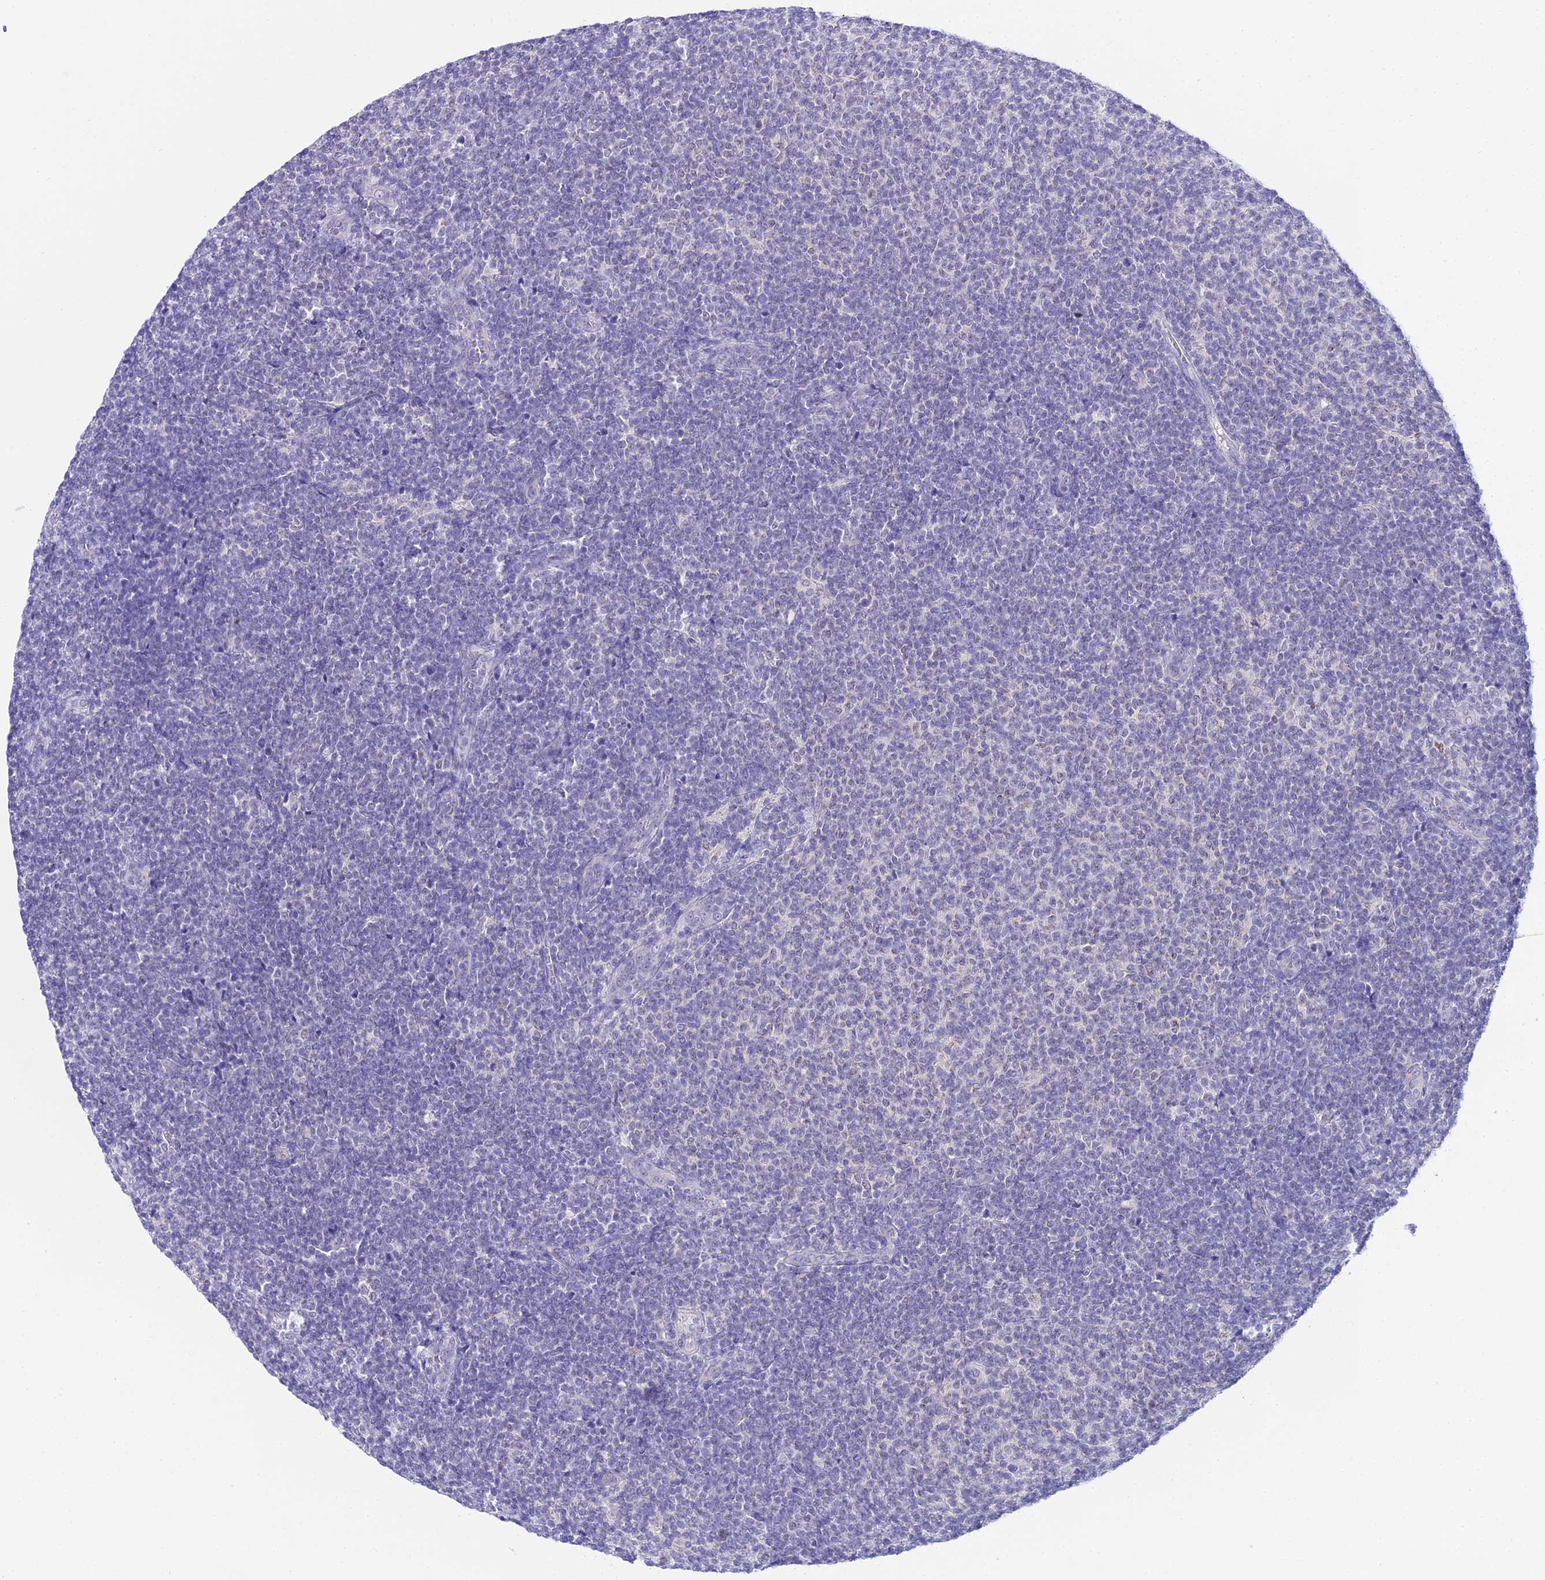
{"staining": {"intensity": "negative", "quantity": "none", "location": "none"}, "tissue": "lymphoma", "cell_type": "Tumor cells", "image_type": "cancer", "snomed": [{"axis": "morphology", "description": "Malignant lymphoma, non-Hodgkin's type, Low grade"}, {"axis": "topography", "description": "Lymph node"}], "caption": "A high-resolution micrograph shows IHC staining of lymphoma, which displays no significant positivity in tumor cells.", "gene": "ATG16L2", "patient": {"sex": "male", "age": 66}}